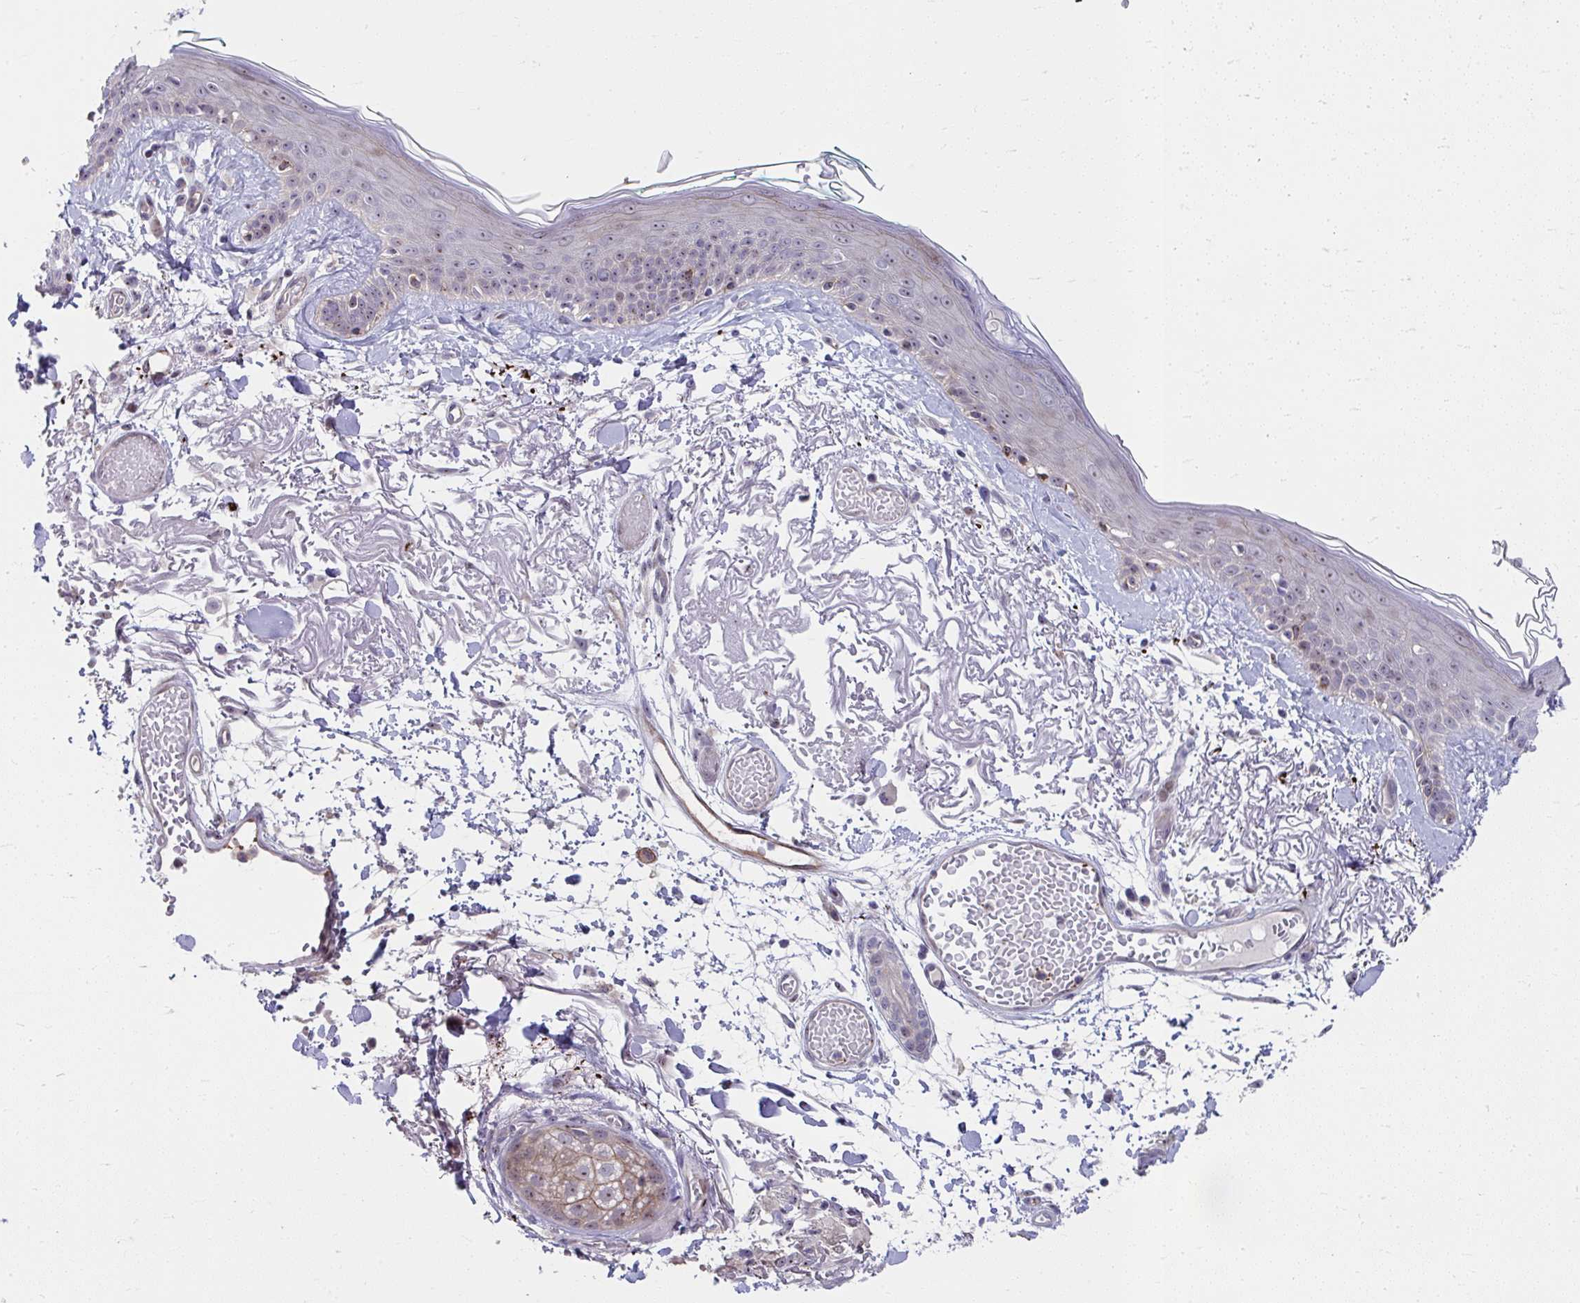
{"staining": {"intensity": "negative", "quantity": "none", "location": "none"}, "tissue": "skin", "cell_type": "Fibroblasts", "image_type": "normal", "snomed": [{"axis": "morphology", "description": "Normal tissue, NOS"}, {"axis": "topography", "description": "Skin"}], "caption": "DAB immunohistochemical staining of normal human skin shows no significant positivity in fibroblasts. Brightfield microscopy of IHC stained with DAB (brown) and hematoxylin (blue), captured at high magnification.", "gene": "MUS81", "patient": {"sex": "male", "age": 79}}